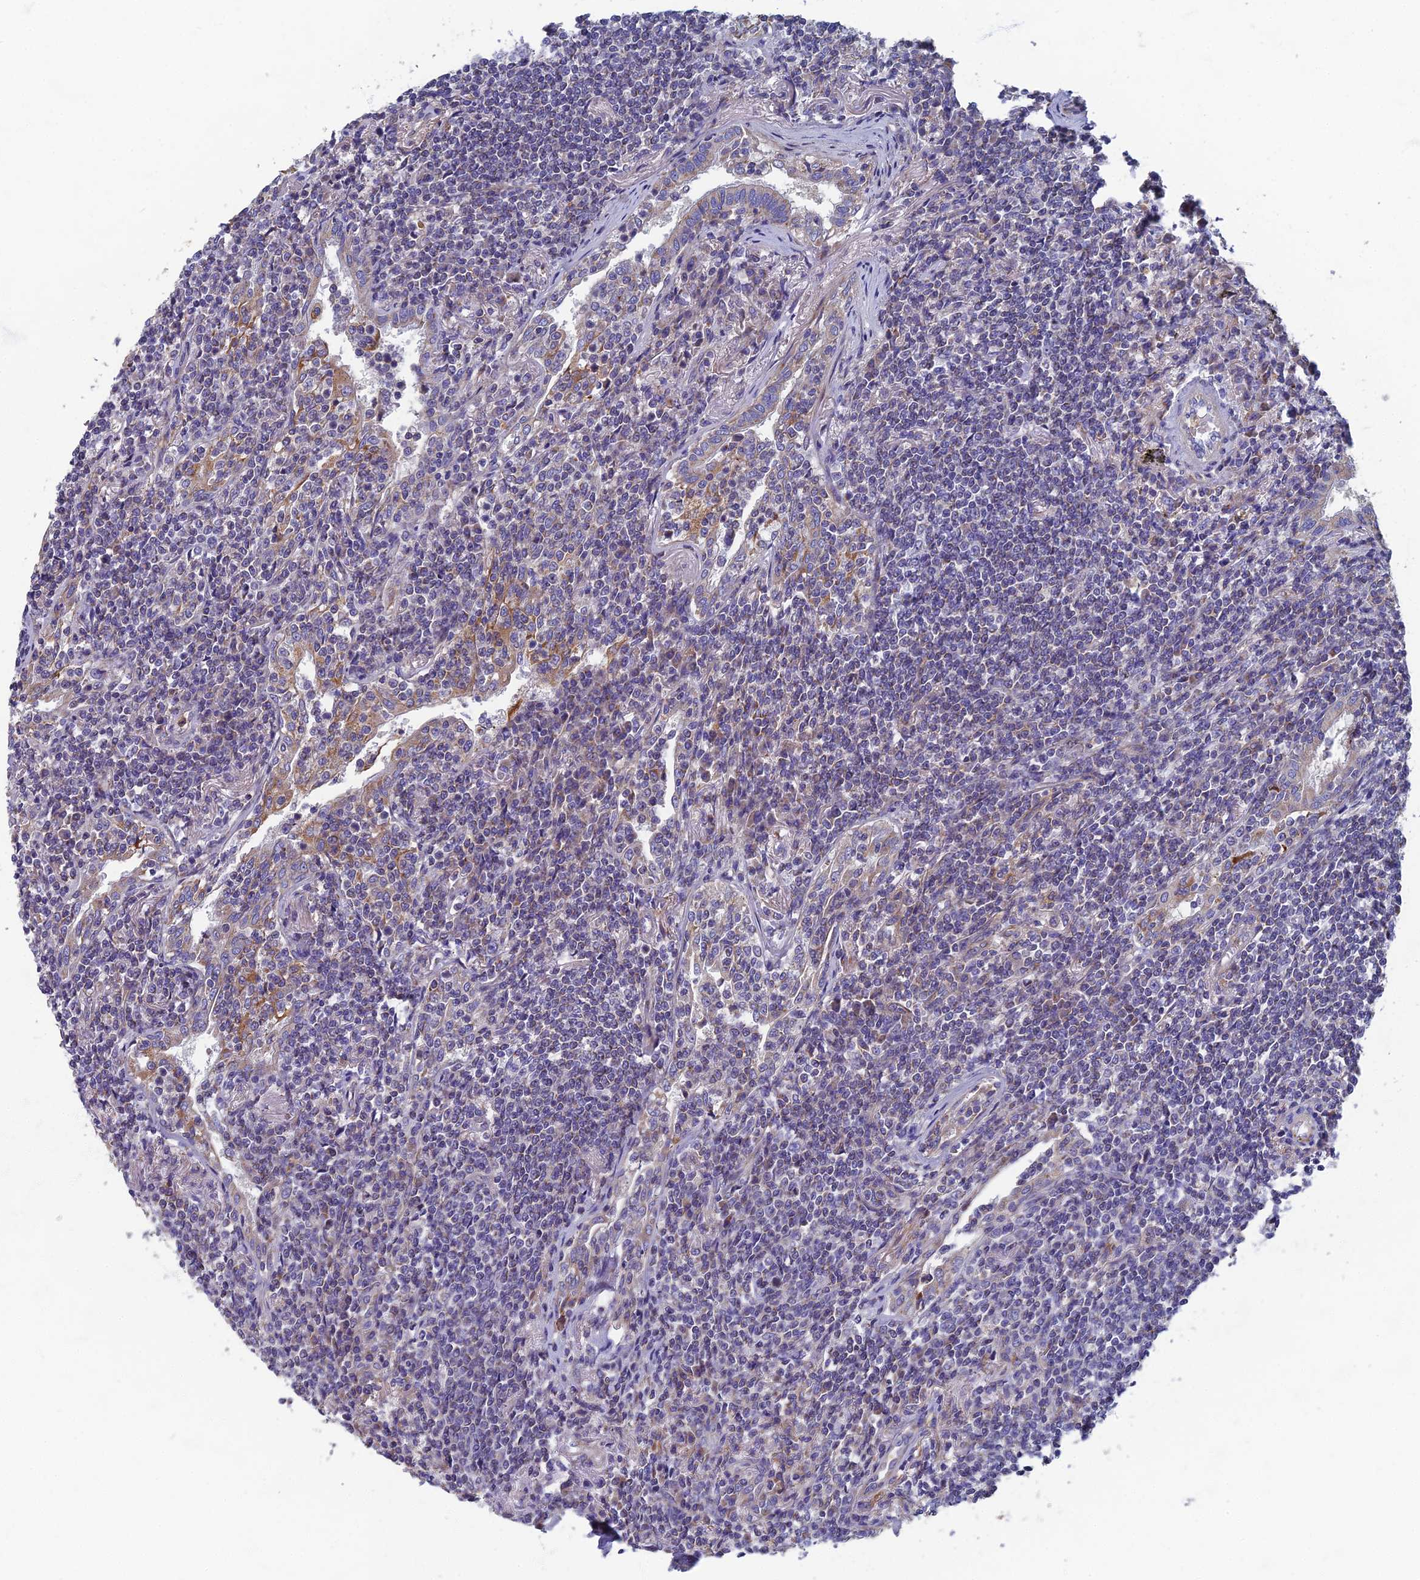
{"staining": {"intensity": "negative", "quantity": "none", "location": "none"}, "tissue": "lymphoma", "cell_type": "Tumor cells", "image_type": "cancer", "snomed": [{"axis": "morphology", "description": "Malignant lymphoma, non-Hodgkin's type, Low grade"}, {"axis": "topography", "description": "Lung"}], "caption": "DAB (3,3'-diaminobenzidine) immunohistochemical staining of low-grade malignant lymphoma, non-Hodgkin's type reveals no significant staining in tumor cells.", "gene": "RNASEK", "patient": {"sex": "female", "age": 71}}